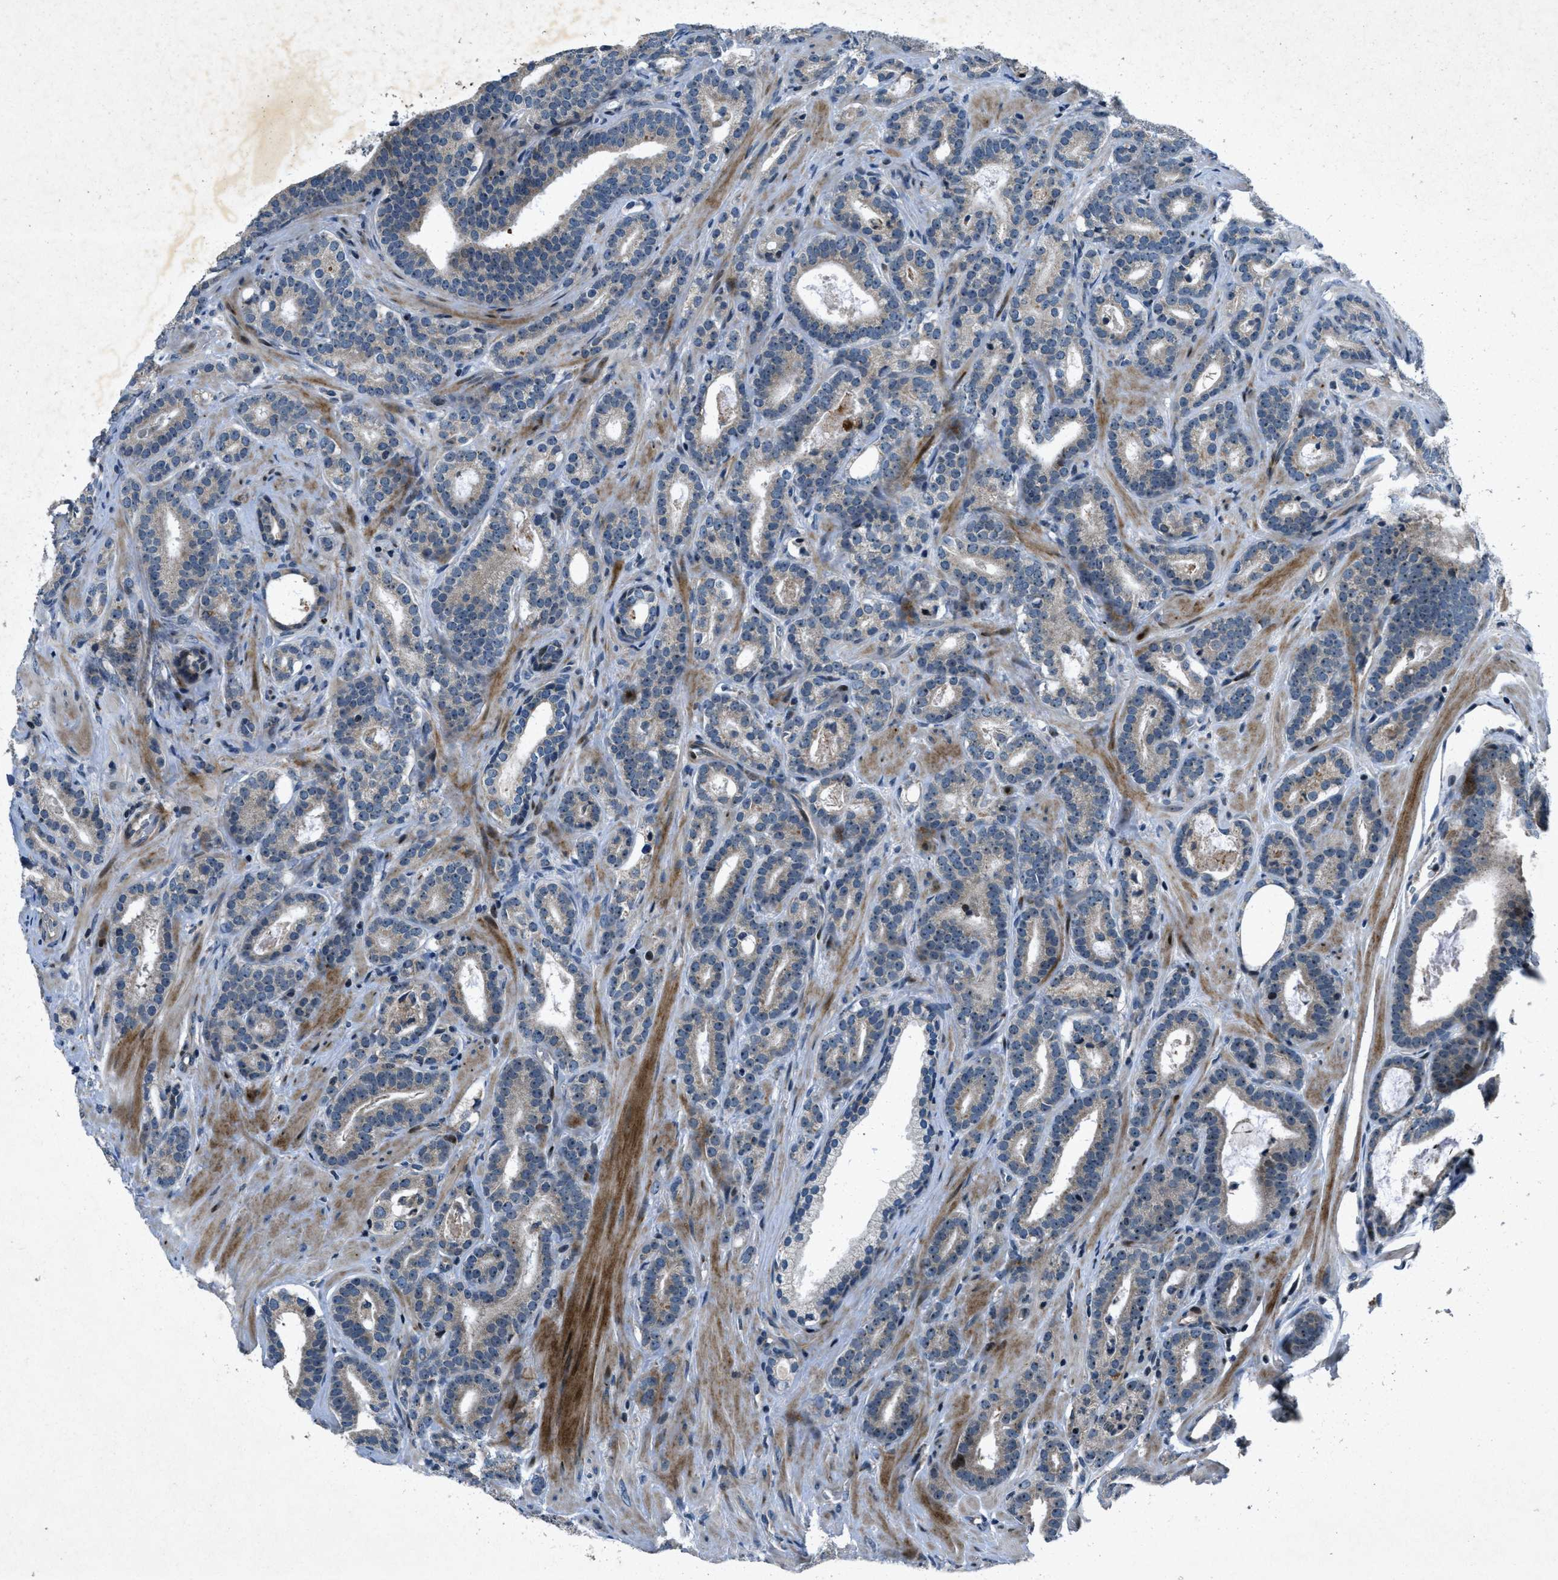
{"staining": {"intensity": "weak", "quantity": "<25%", "location": "cytoplasmic/membranous"}, "tissue": "prostate cancer", "cell_type": "Tumor cells", "image_type": "cancer", "snomed": [{"axis": "morphology", "description": "Adenocarcinoma, High grade"}, {"axis": "topography", "description": "Prostate"}], "caption": "The immunohistochemistry micrograph has no significant positivity in tumor cells of prostate cancer tissue.", "gene": "CLEC2D", "patient": {"sex": "male", "age": 60}}